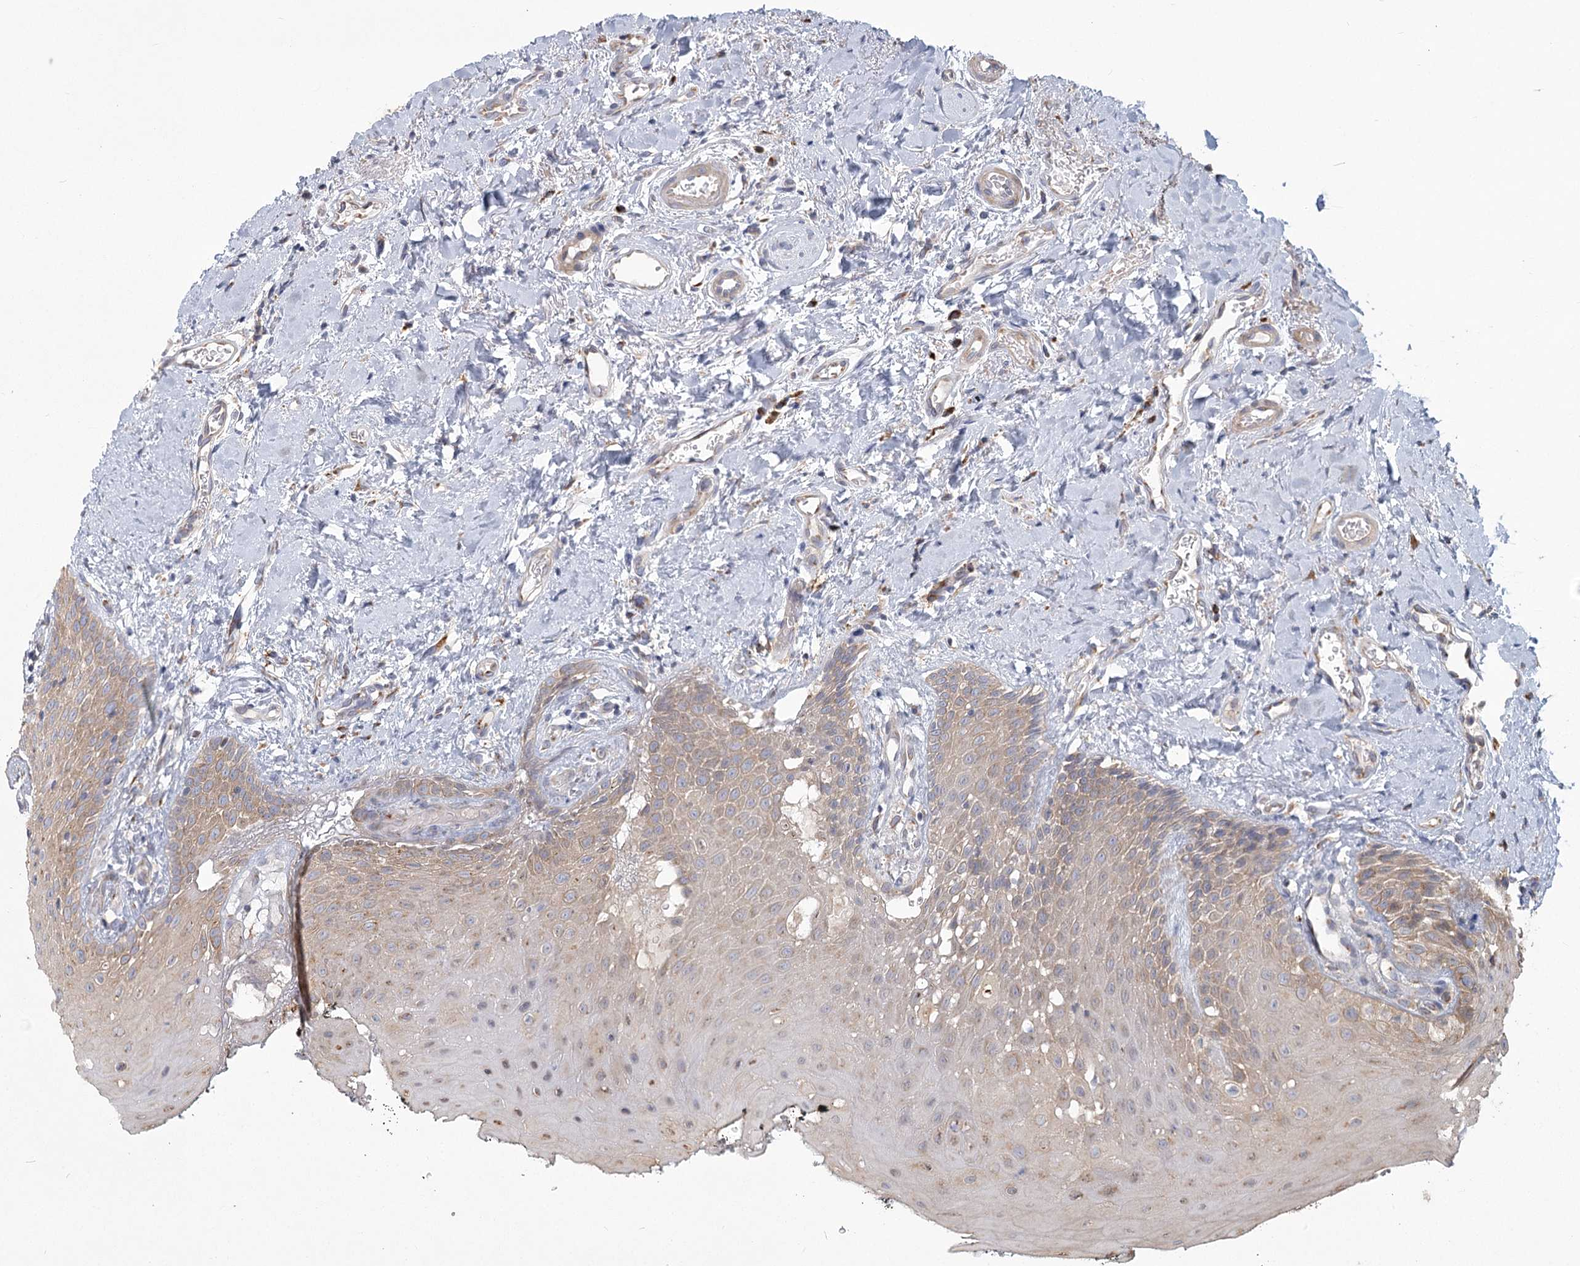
{"staining": {"intensity": "moderate", "quantity": ">75%", "location": "cytoplasmic/membranous"}, "tissue": "oral mucosa", "cell_type": "Squamous epithelial cells", "image_type": "normal", "snomed": [{"axis": "morphology", "description": "Normal tissue, NOS"}, {"axis": "topography", "description": "Oral tissue"}], "caption": "Moderate cytoplasmic/membranous positivity for a protein is seen in approximately >75% of squamous epithelial cells of normal oral mucosa using immunohistochemistry.", "gene": "CNTLN", "patient": {"sex": "male", "age": 74}}